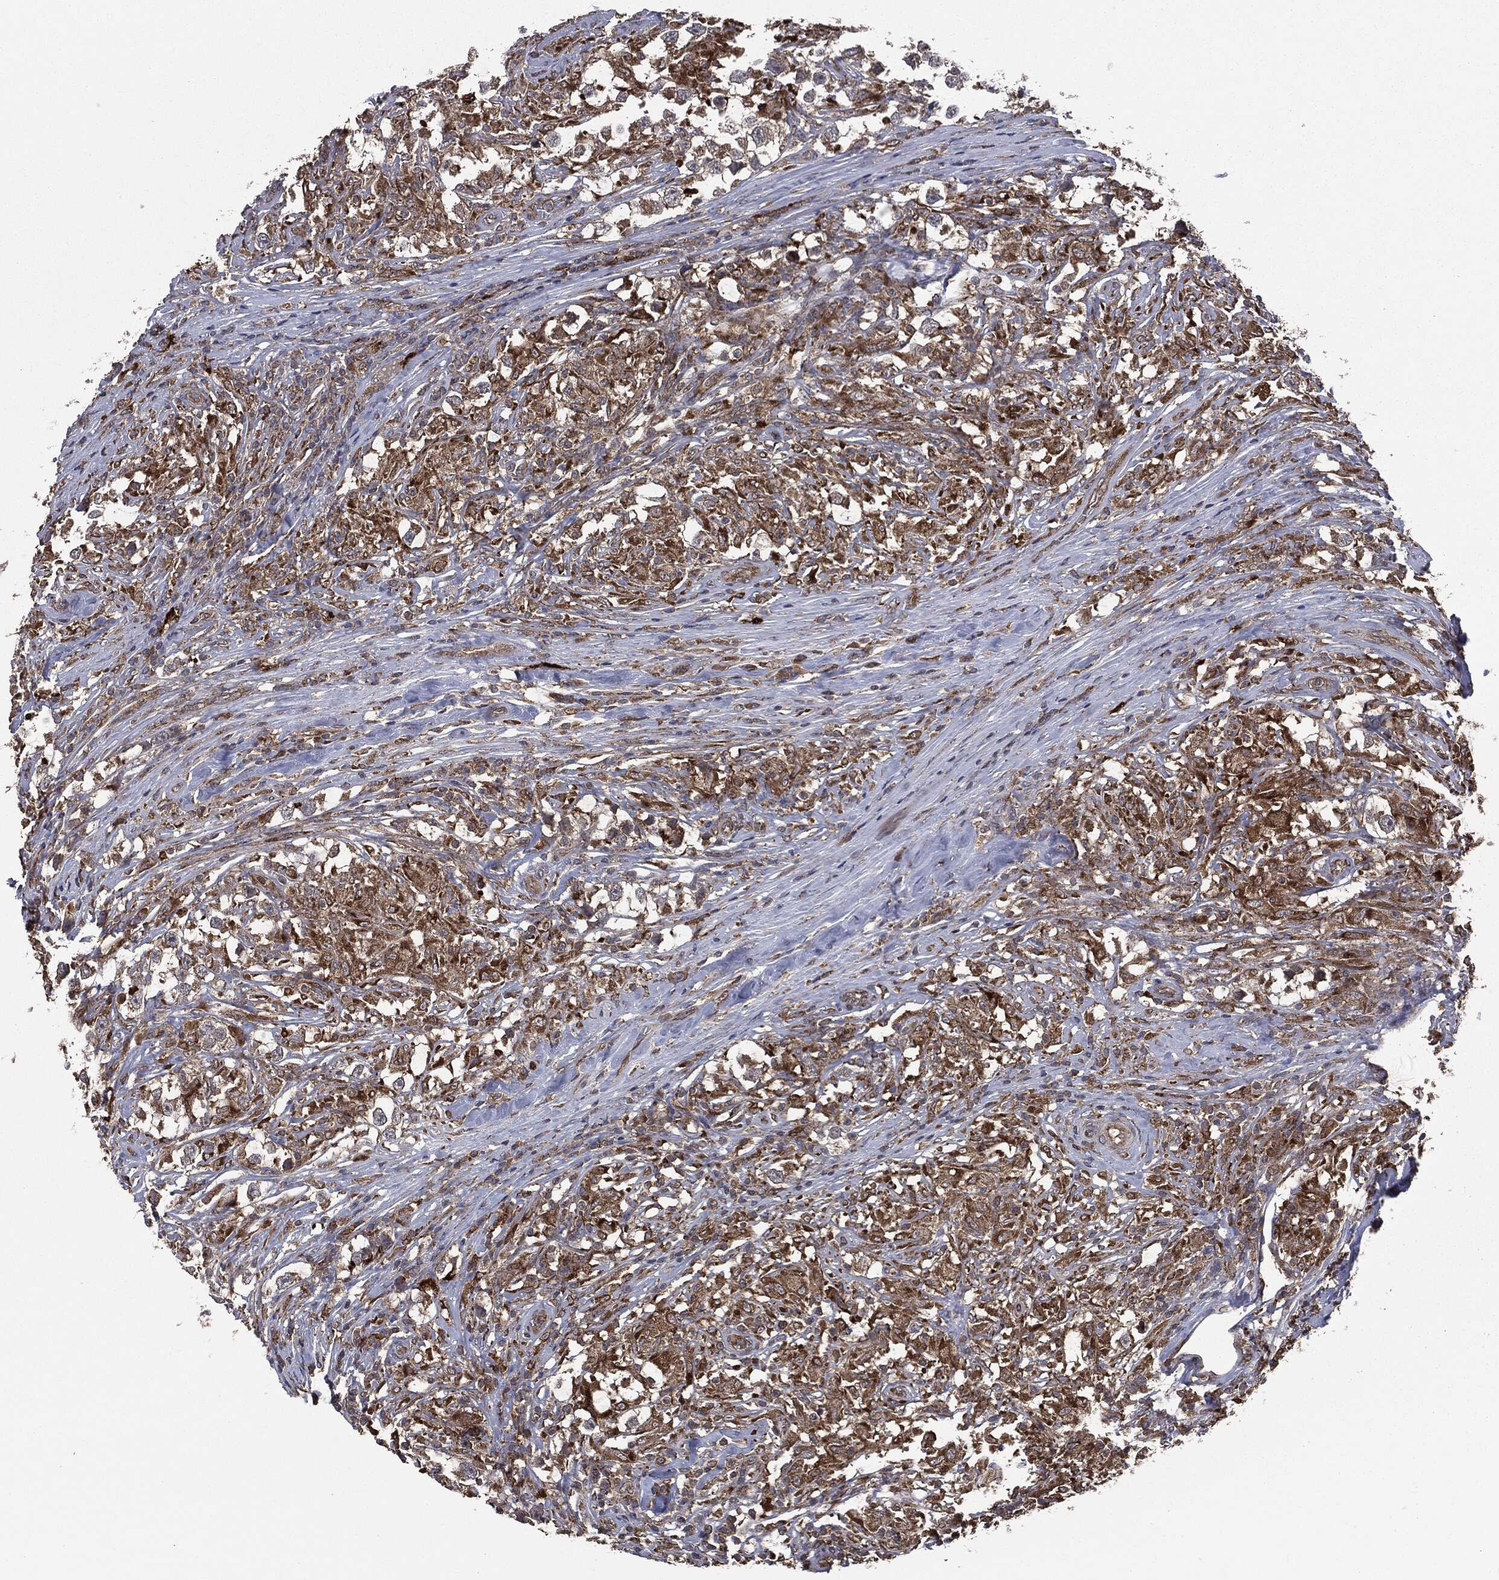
{"staining": {"intensity": "moderate", "quantity": ">75%", "location": "cytoplasmic/membranous"}, "tissue": "testis cancer", "cell_type": "Tumor cells", "image_type": "cancer", "snomed": [{"axis": "morphology", "description": "Seminoma, NOS"}, {"axis": "topography", "description": "Testis"}], "caption": "Immunohistochemical staining of human testis cancer (seminoma) displays medium levels of moderate cytoplasmic/membranous positivity in about >75% of tumor cells. (DAB IHC with brightfield microscopy, high magnification).", "gene": "PLOD3", "patient": {"sex": "male", "age": 46}}